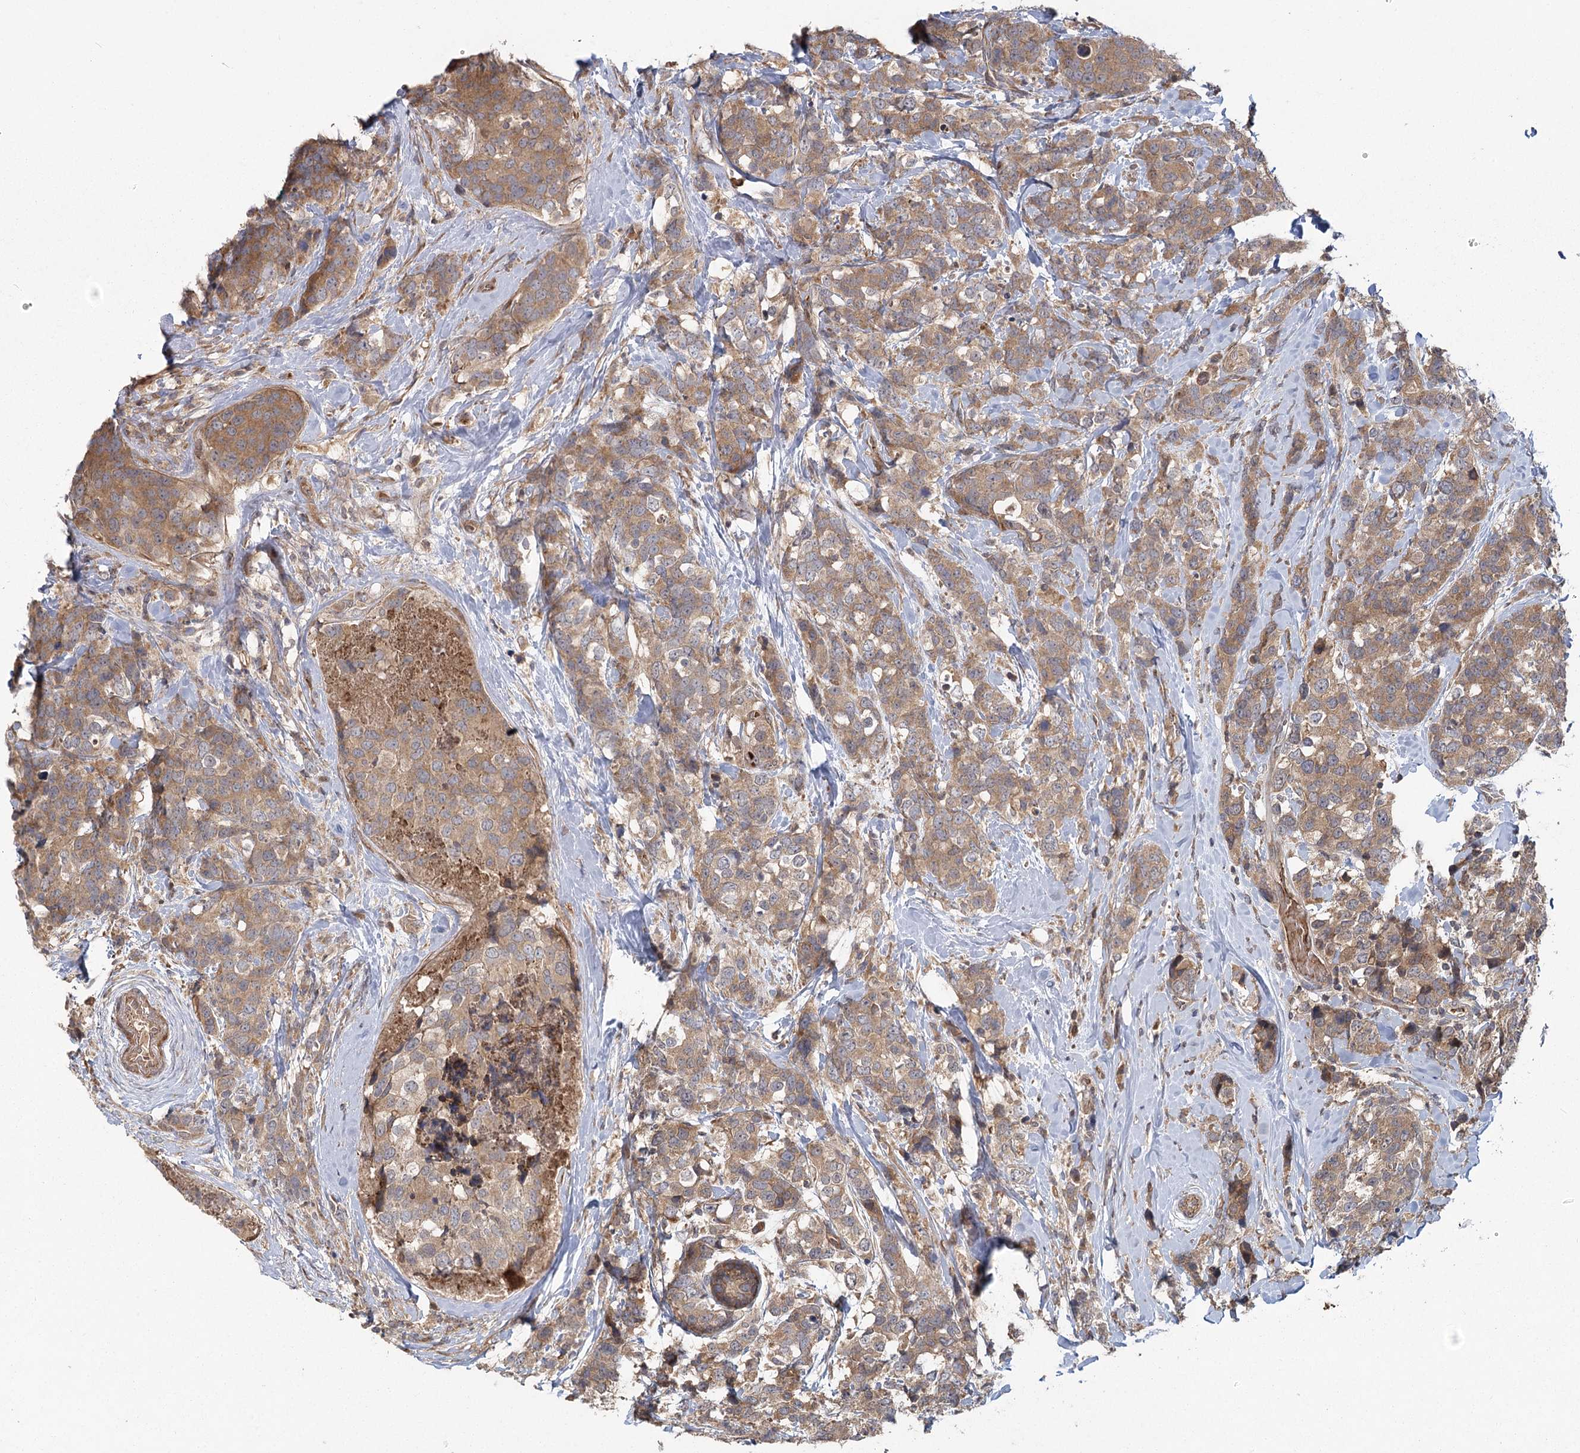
{"staining": {"intensity": "moderate", "quantity": ">75%", "location": "cytoplasmic/membranous"}, "tissue": "breast cancer", "cell_type": "Tumor cells", "image_type": "cancer", "snomed": [{"axis": "morphology", "description": "Lobular carcinoma"}, {"axis": "topography", "description": "Breast"}], "caption": "The photomicrograph reveals a brown stain indicating the presence of a protein in the cytoplasmic/membranous of tumor cells in breast cancer.", "gene": "RAPGEF6", "patient": {"sex": "female", "age": 59}}